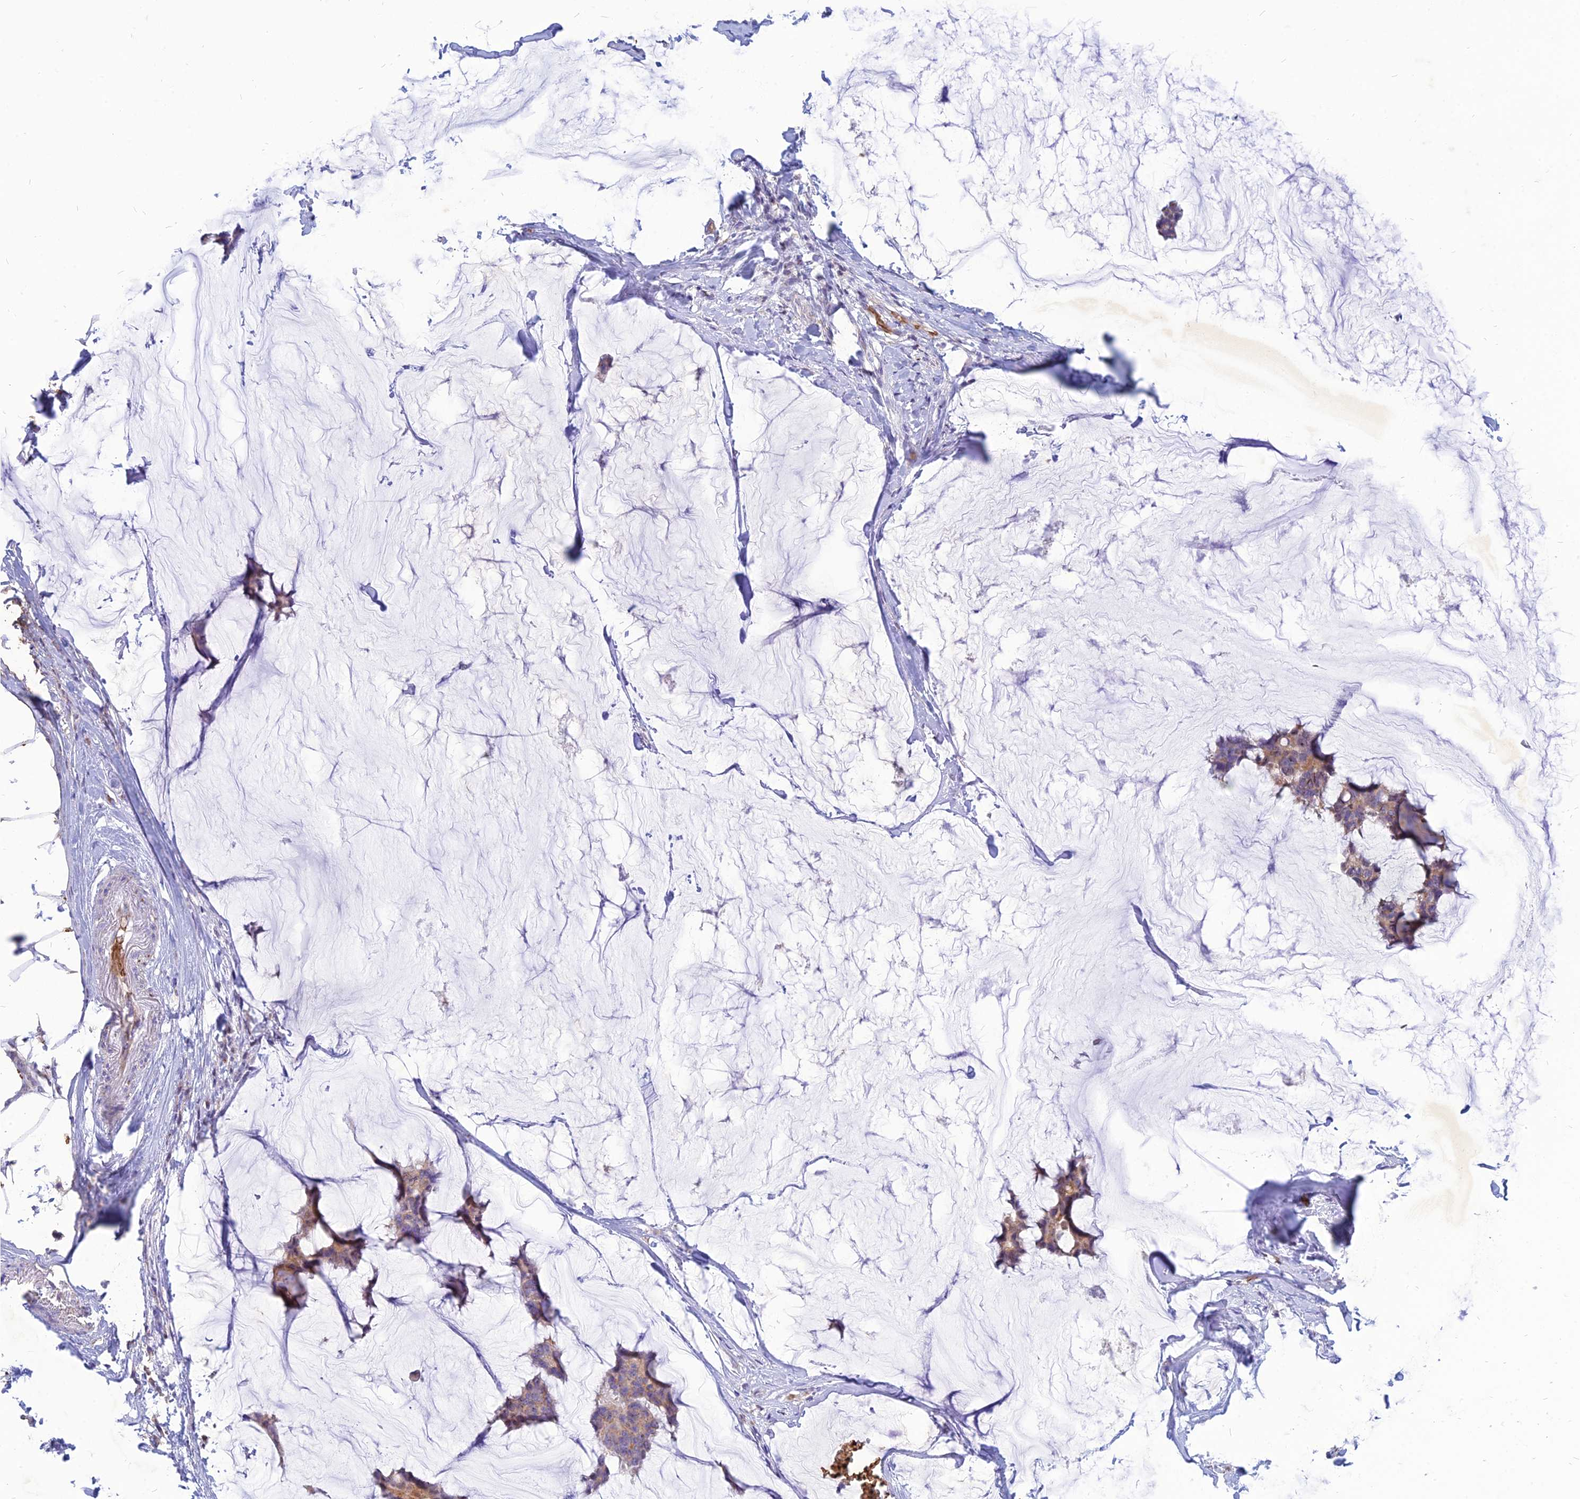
{"staining": {"intensity": "weak", "quantity": ">75%", "location": "cytoplasmic/membranous"}, "tissue": "breast cancer", "cell_type": "Tumor cells", "image_type": "cancer", "snomed": [{"axis": "morphology", "description": "Duct carcinoma"}, {"axis": "topography", "description": "Breast"}], "caption": "The image exhibits staining of breast intraductal carcinoma, revealing weak cytoplasmic/membranous protein staining (brown color) within tumor cells.", "gene": "HHAT", "patient": {"sex": "female", "age": 93}}